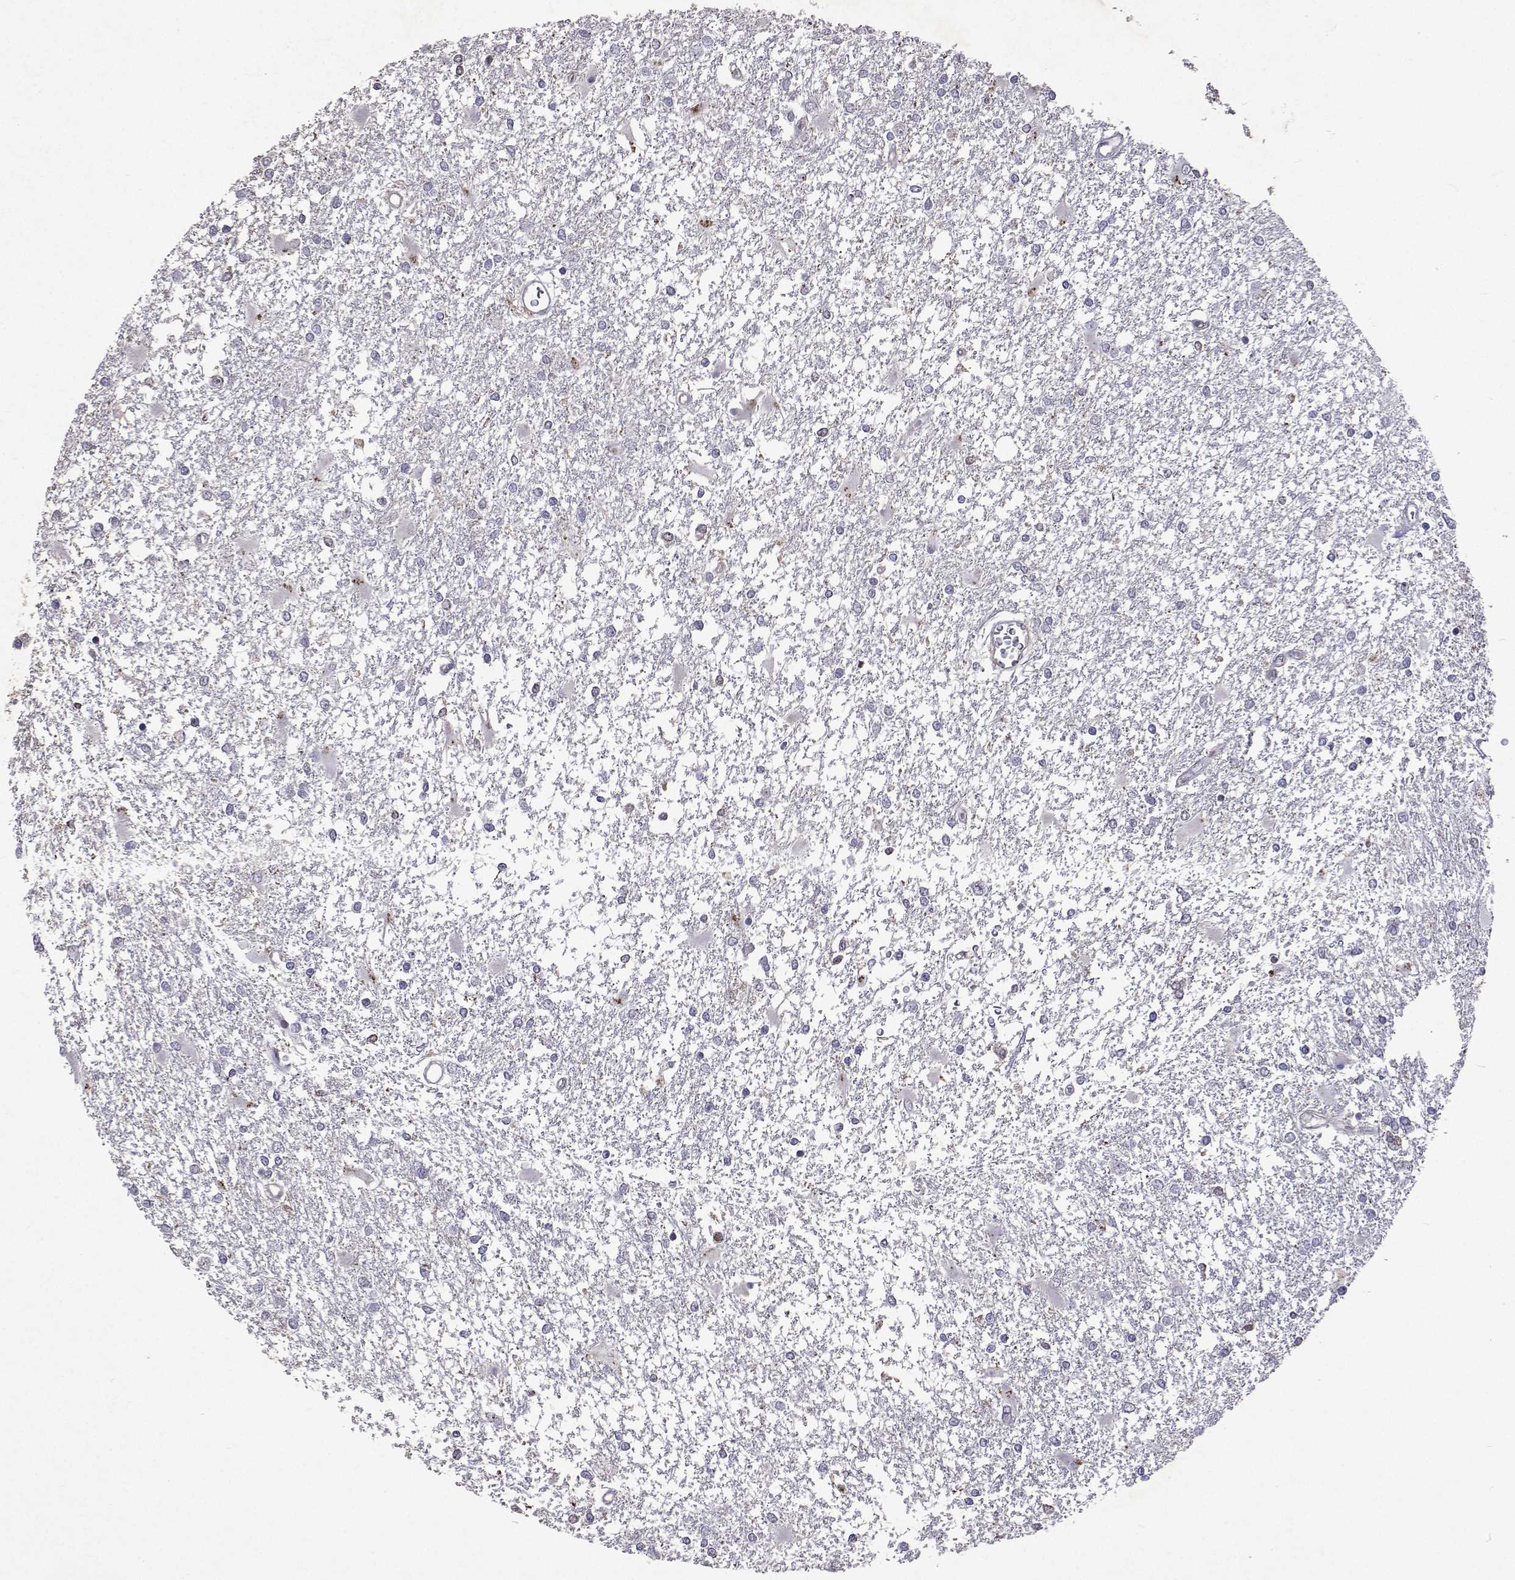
{"staining": {"intensity": "weak", "quantity": "<25%", "location": "cytoplasmic/membranous"}, "tissue": "glioma", "cell_type": "Tumor cells", "image_type": "cancer", "snomed": [{"axis": "morphology", "description": "Glioma, malignant, High grade"}, {"axis": "topography", "description": "Cerebral cortex"}], "caption": "Image shows no significant protein expression in tumor cells of glioma.", "gene": "APAF1", "patient": {"sex": "male", "age": 79}}